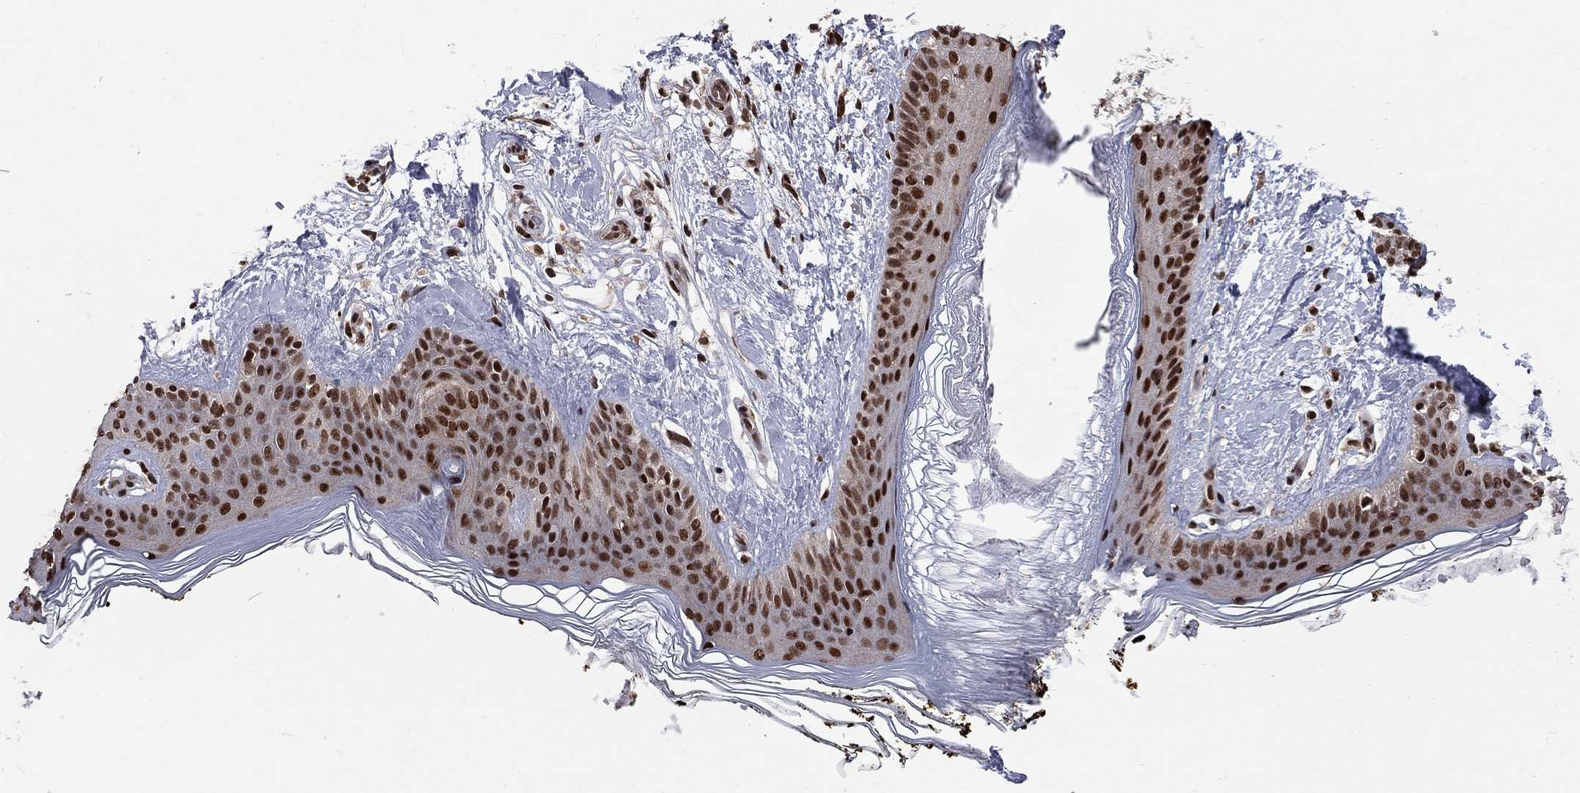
{"staining": {"intensity": "strong", "quantity": ">75%", "location": "nuclear"}, "tissue": "skin", "cell_type": "Fibroblasts", "image_type": "normal", "snomed": [{"axis": "morphology", "description": "Normal tissue, NOS"}, {"axis": "topography", "description": "Skin"}], "caption": "Fibroblasts display strong nuclear positivity in about >75% of cells in benign skin.", "gene": "MED25", "patient": {"sex": "female", "age": 34}}